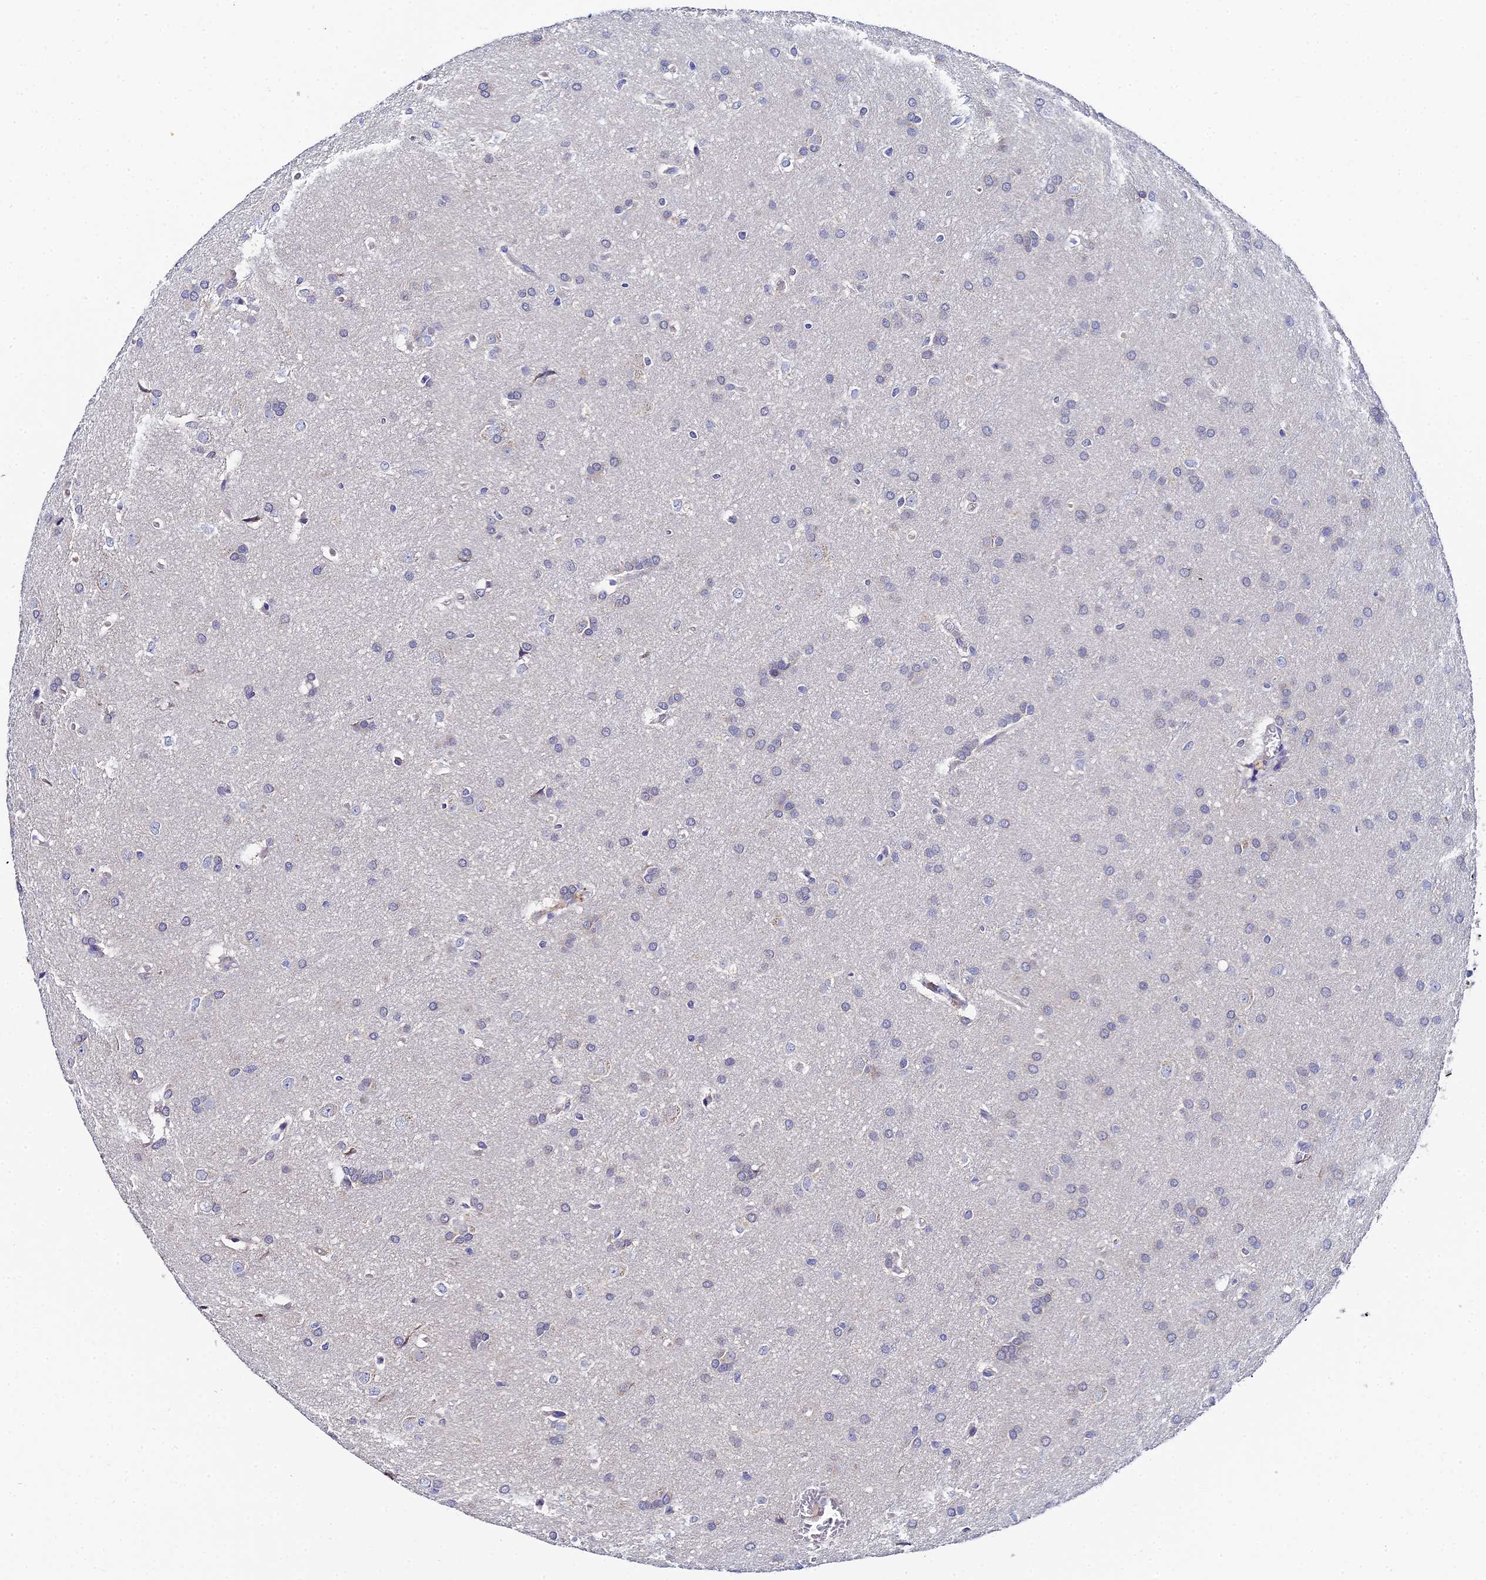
{"staining": {"intensity": "negative", "quantity": "none", "location": "none"}, "tissue": "glioma", "cell_type": "Tumor cells", "image_type": "cancer", "snomed": [{"axis": "morphology", "description": "Glioma, malignant, Low grade"}, {"axis": "topography", "description": "Brain"}], "caption": "High magnification brightfield microscopy of glioma stained with DAB (3,3'-diaminobenzidine) (brown) and counterstained with hematoxylin (blue): tumor cells show no significant staining.", "gene": "UBE2L3", "patient": {"sex": "female", "age": 32}}